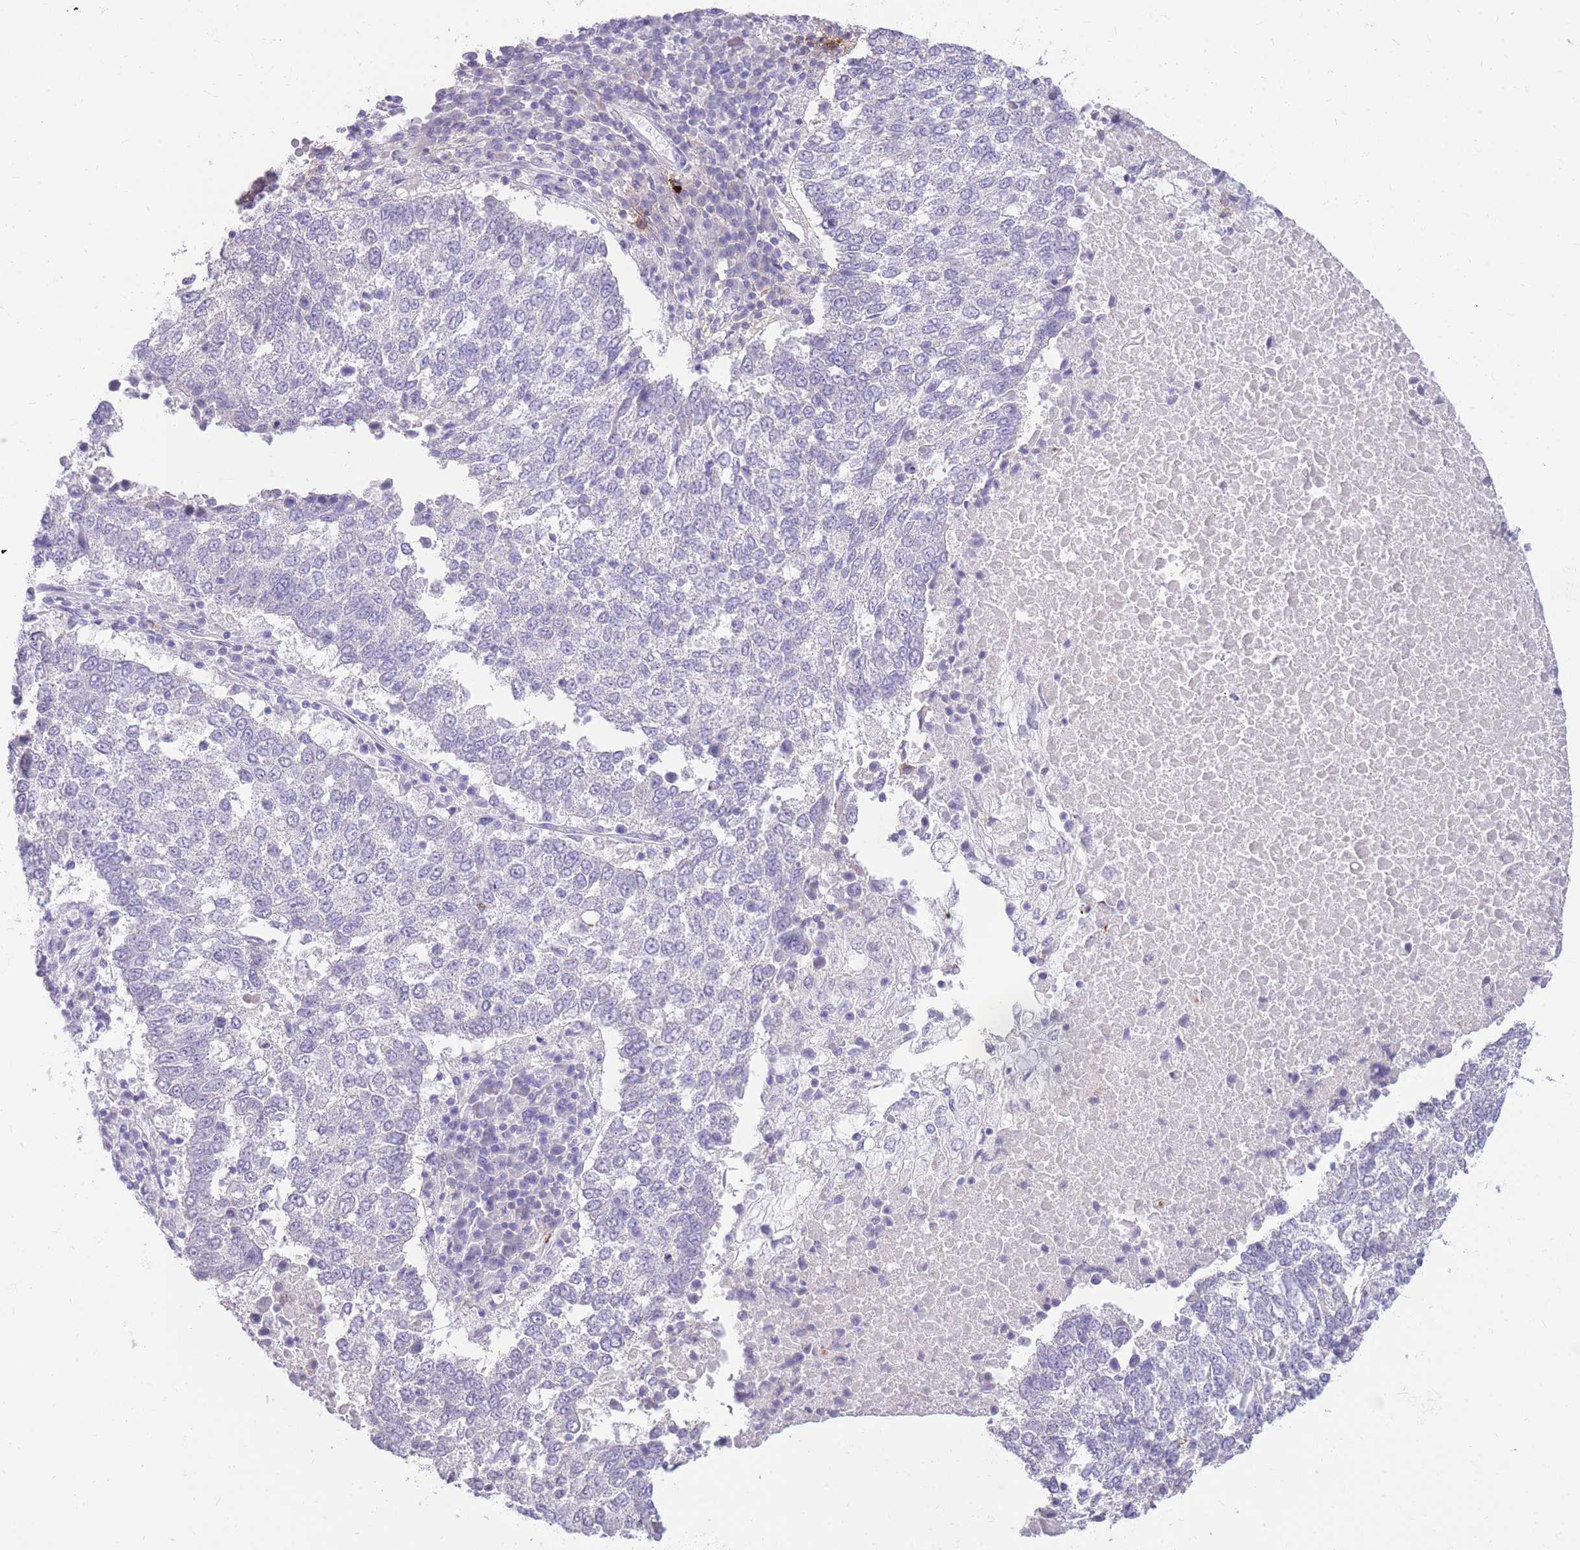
{"staining": {"intensity": "negative", "quantity": "none", "location": "none"}, "tissue": "lung cancer", "cell_type": "Tumor cells", "image_type": "cancer", "snomed": [{"axis": "morphology", "description": "Squamous cell carcinoma, NOS"}, {"axis": "topography", "description": "Lung"}], "caption": "The histopathology image demonstrates no significant positivity in tumor cells of lung squamous cell carcinoma. Brightfield microscopy of immunohistochemistry (IHC) stained with DAB (brown) and hematoxylin (blue), captured at high magnification.", "gene": "TPSAB1", "patient": {"sex": "male", "age": 73}}